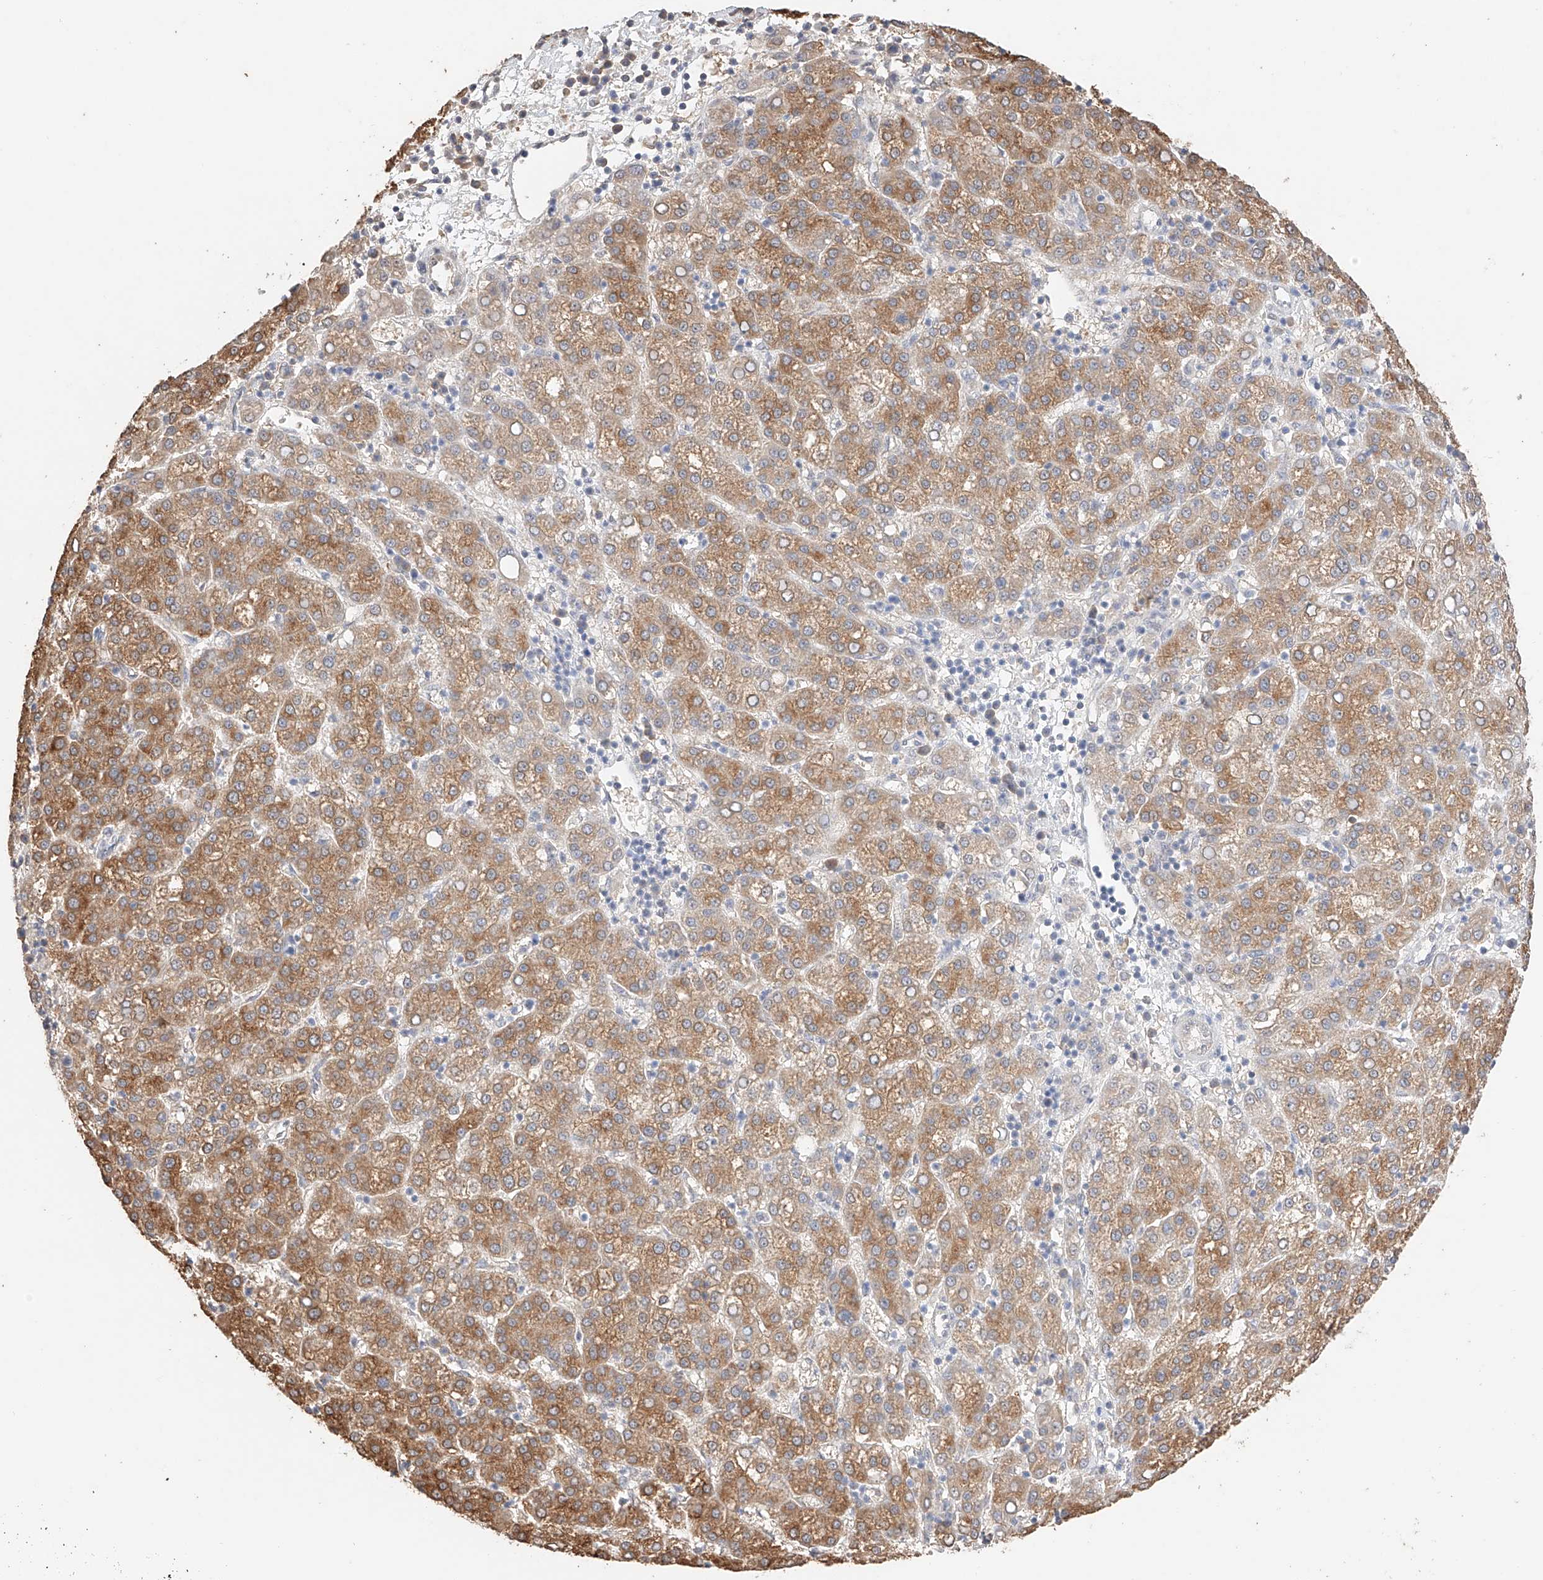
{"staining": {"intensity": "moderate", "quantity": ">75%", "location": "cytoplasmic/membranous"}, "tissue": "liver cancer", "cell_type": "Tumor cells", "image_type": "cancer", "snomed": [{"axis": "morphology", "description": "Carcinoma, Hepatocellular, NOS"}, {"axis": "topography", "description": "Liver"}], "caption": "Brown immunohistochemical staining in human liver hepatocellular carcinoma shows moderate cytoplasmic/membranous positivity in about >75% of tumor cells.", "gene": "IL22RA2", "patient": {"sex": "female", "age": 58}}